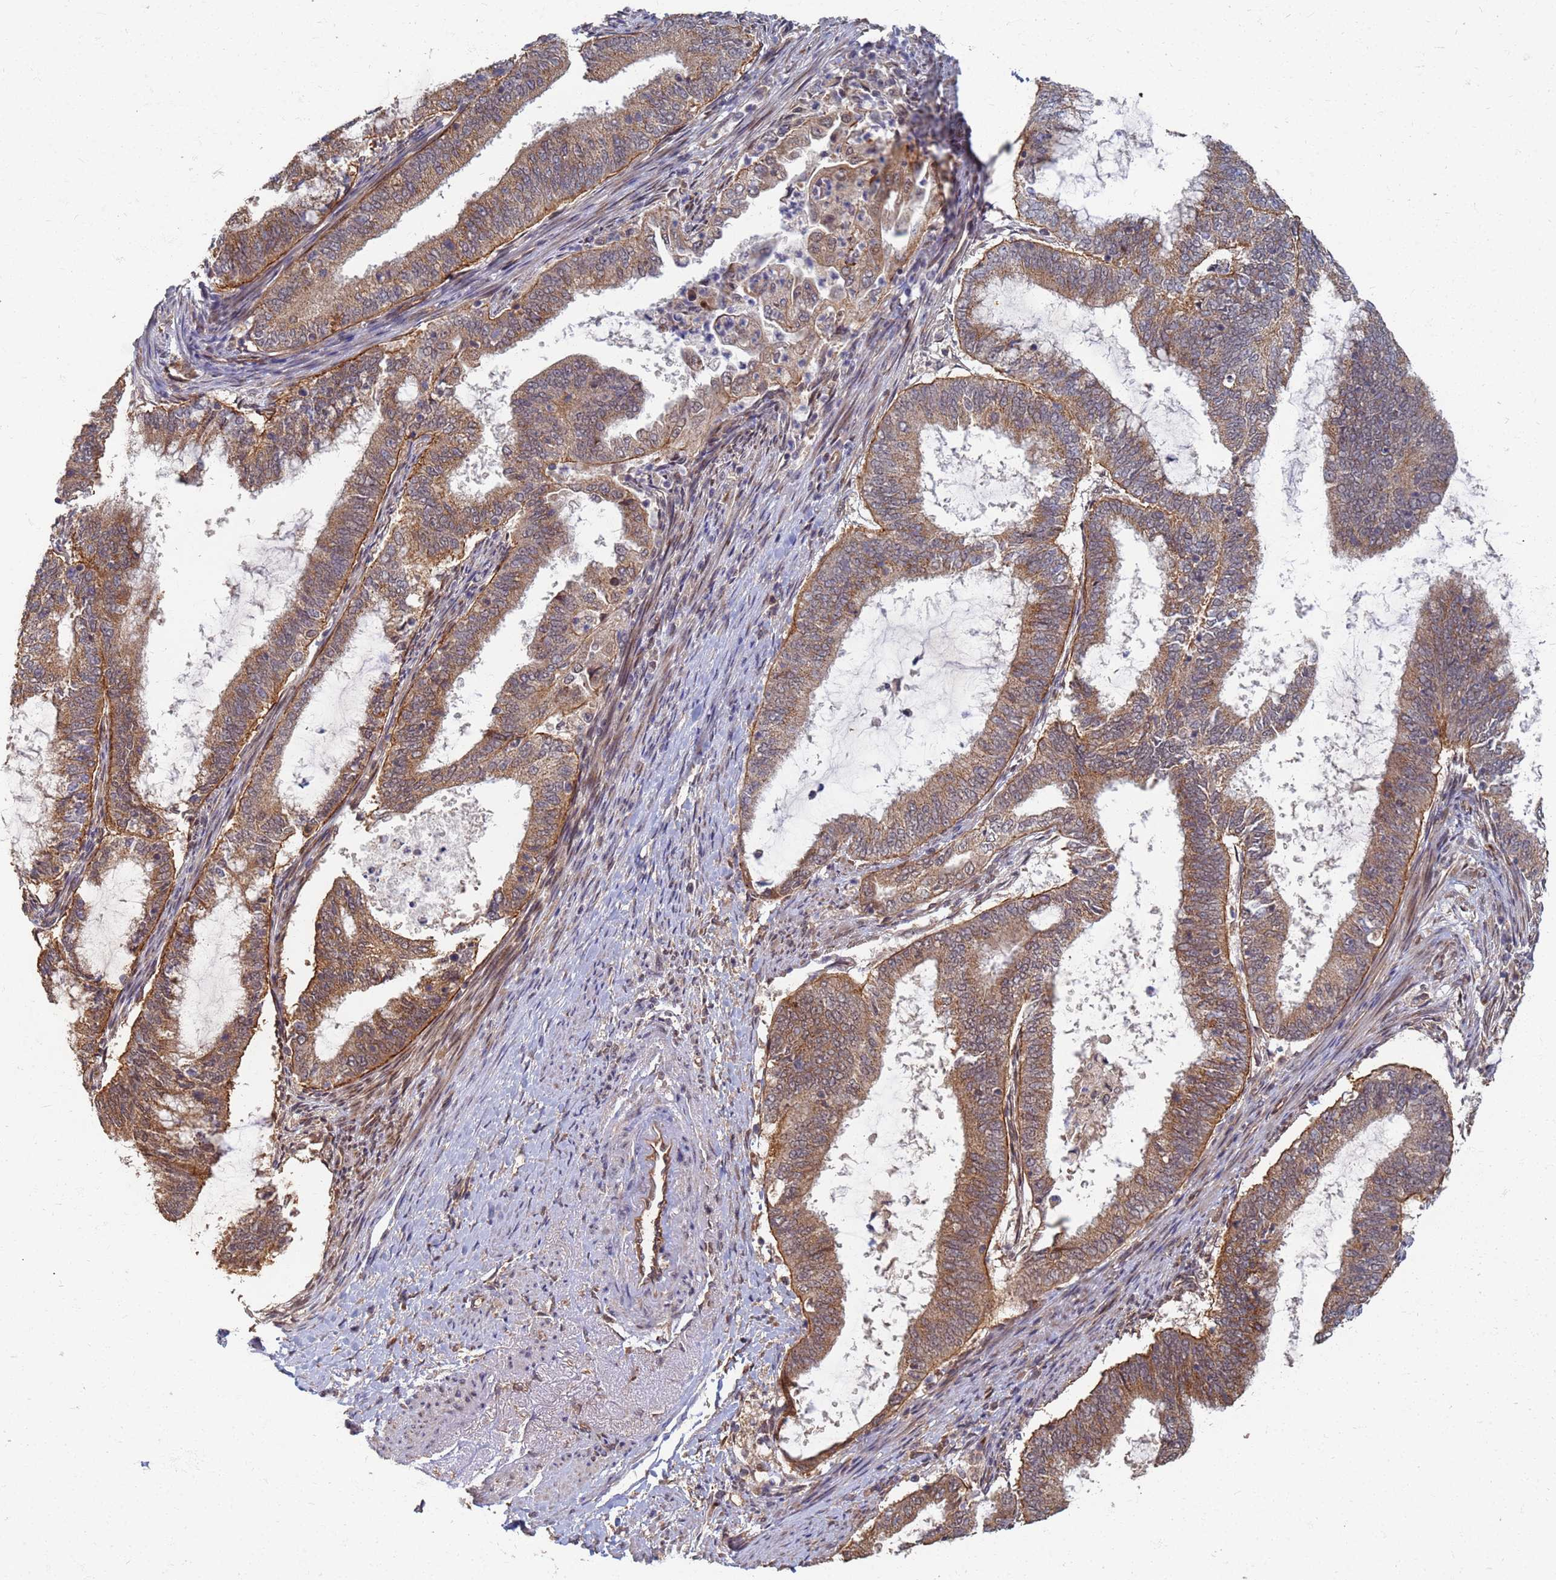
{"staining": {"intensity": "moderate", "quantity": ">75%", "location": "cytoplasmic/membranous"}, "tissue": "endometrial cancer", "cell_type": "Tumor cells", "image_type": "cancer", "snomed": [{"axis": "morphology", "description": "Adenocarcinoma, NOS"}, {"axis": "topography", "description": "Endometrium"}], "caption": "This micrograph reveals endometrial cancer (adenocarcinoma) stained with immunohistochemistry to label a protein in brown. The cytoplasmic/membranous of tumor cells show moderate positivity for the protein. Nuclei are counter-stained blue.", "gene": "ITGB4", "patient": {"sex": "female", "age": 51}}